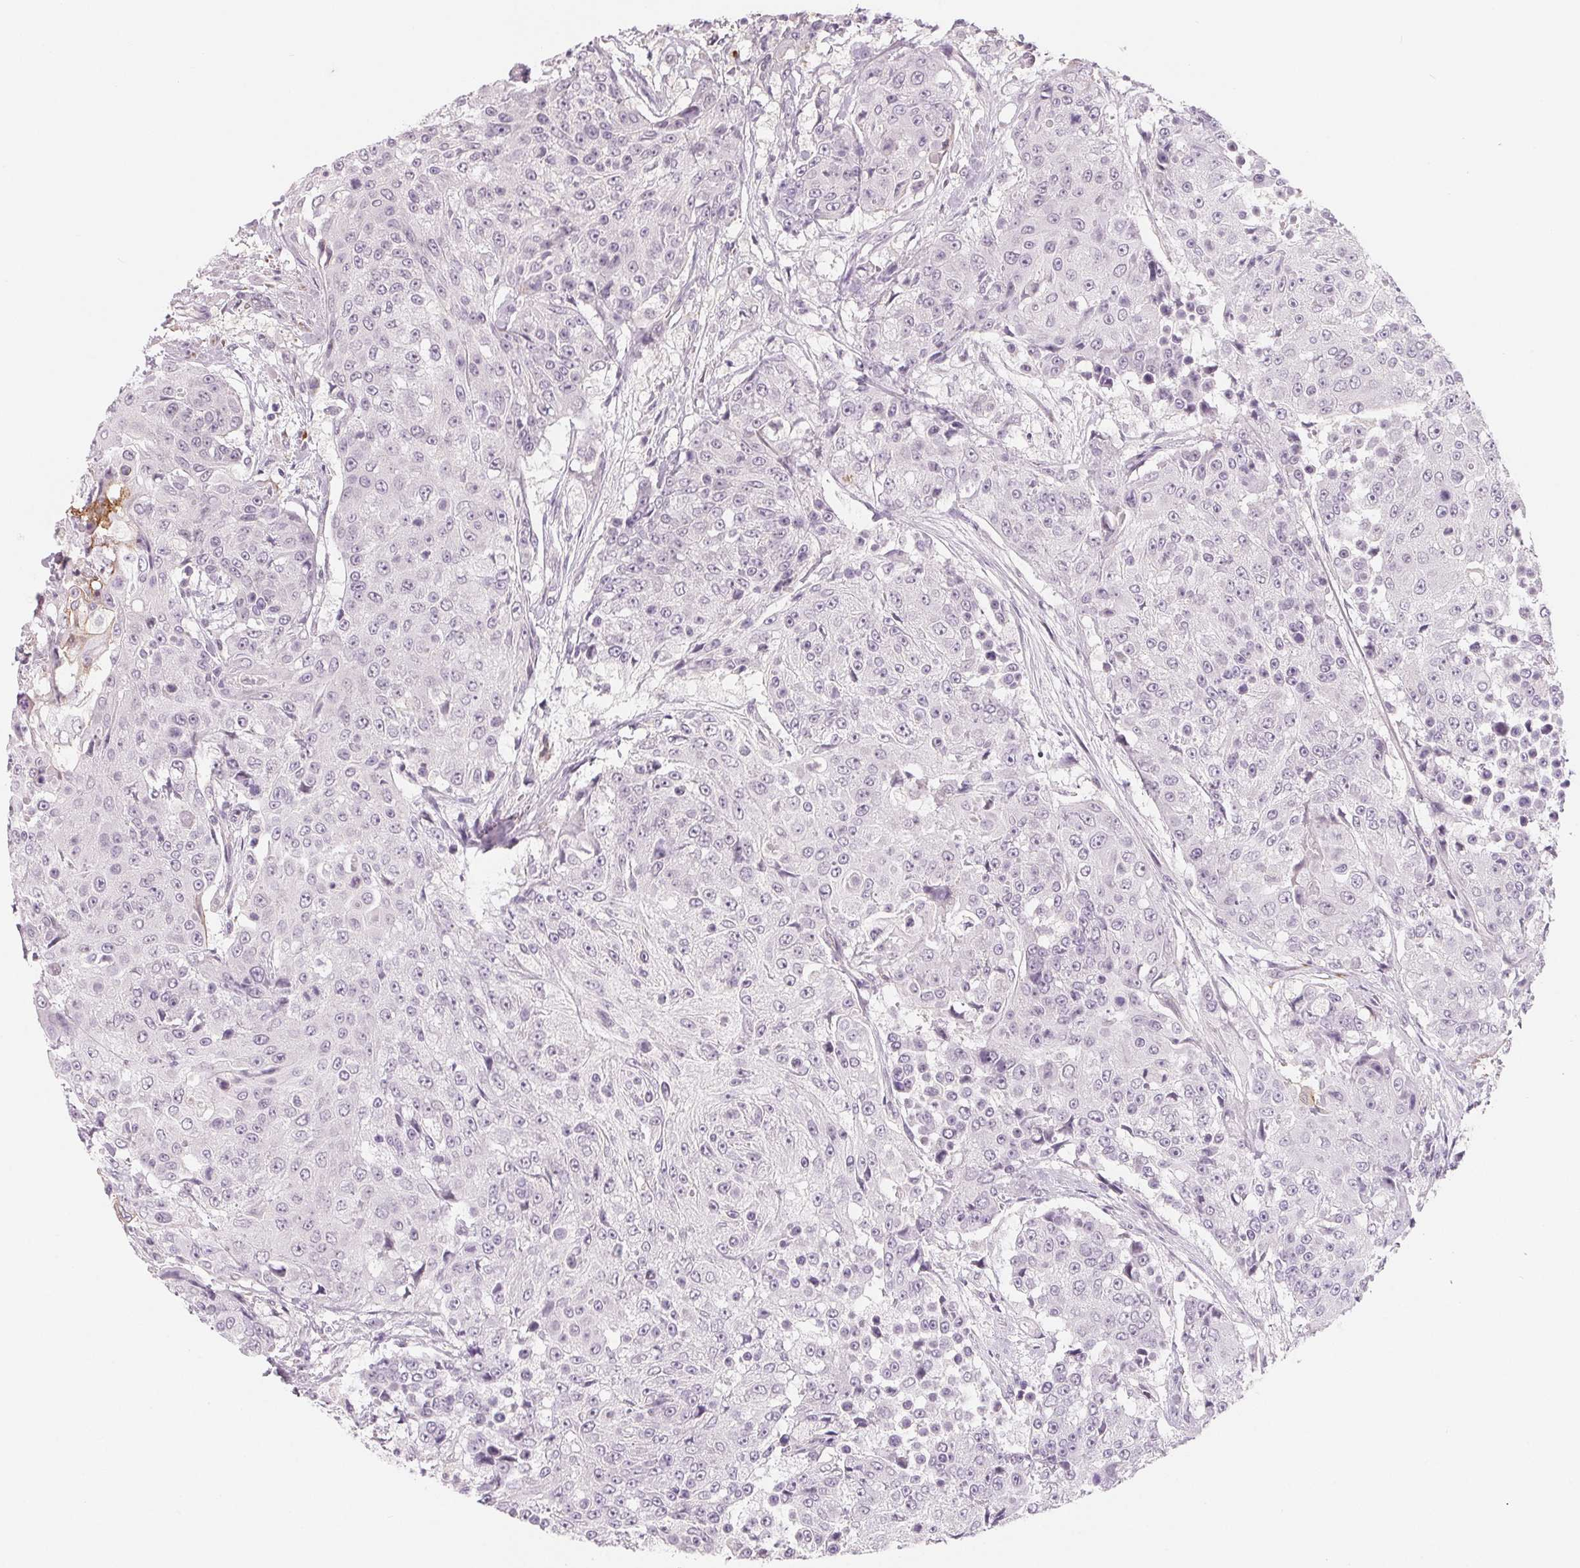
{"staining": {"intensity": "negative", "quantity": "none", "location": "none"}, "tissue": "urothelial cancer", "cell_type": "Tumor cells", "image_type": "cancer", "snomed": [{"axis": "morphology", "description": "Urothelial carcinoma, High grade"}, {"axis": "topography", "description": "Urinary bladder"}], "caption": "Immunohistochemical staining of human urothelial carcinoma (high-grade) exhibits no significant positivity in tumor cells.", "gene": "CFC1", "patient": {"sex": "female", "age": 63}}